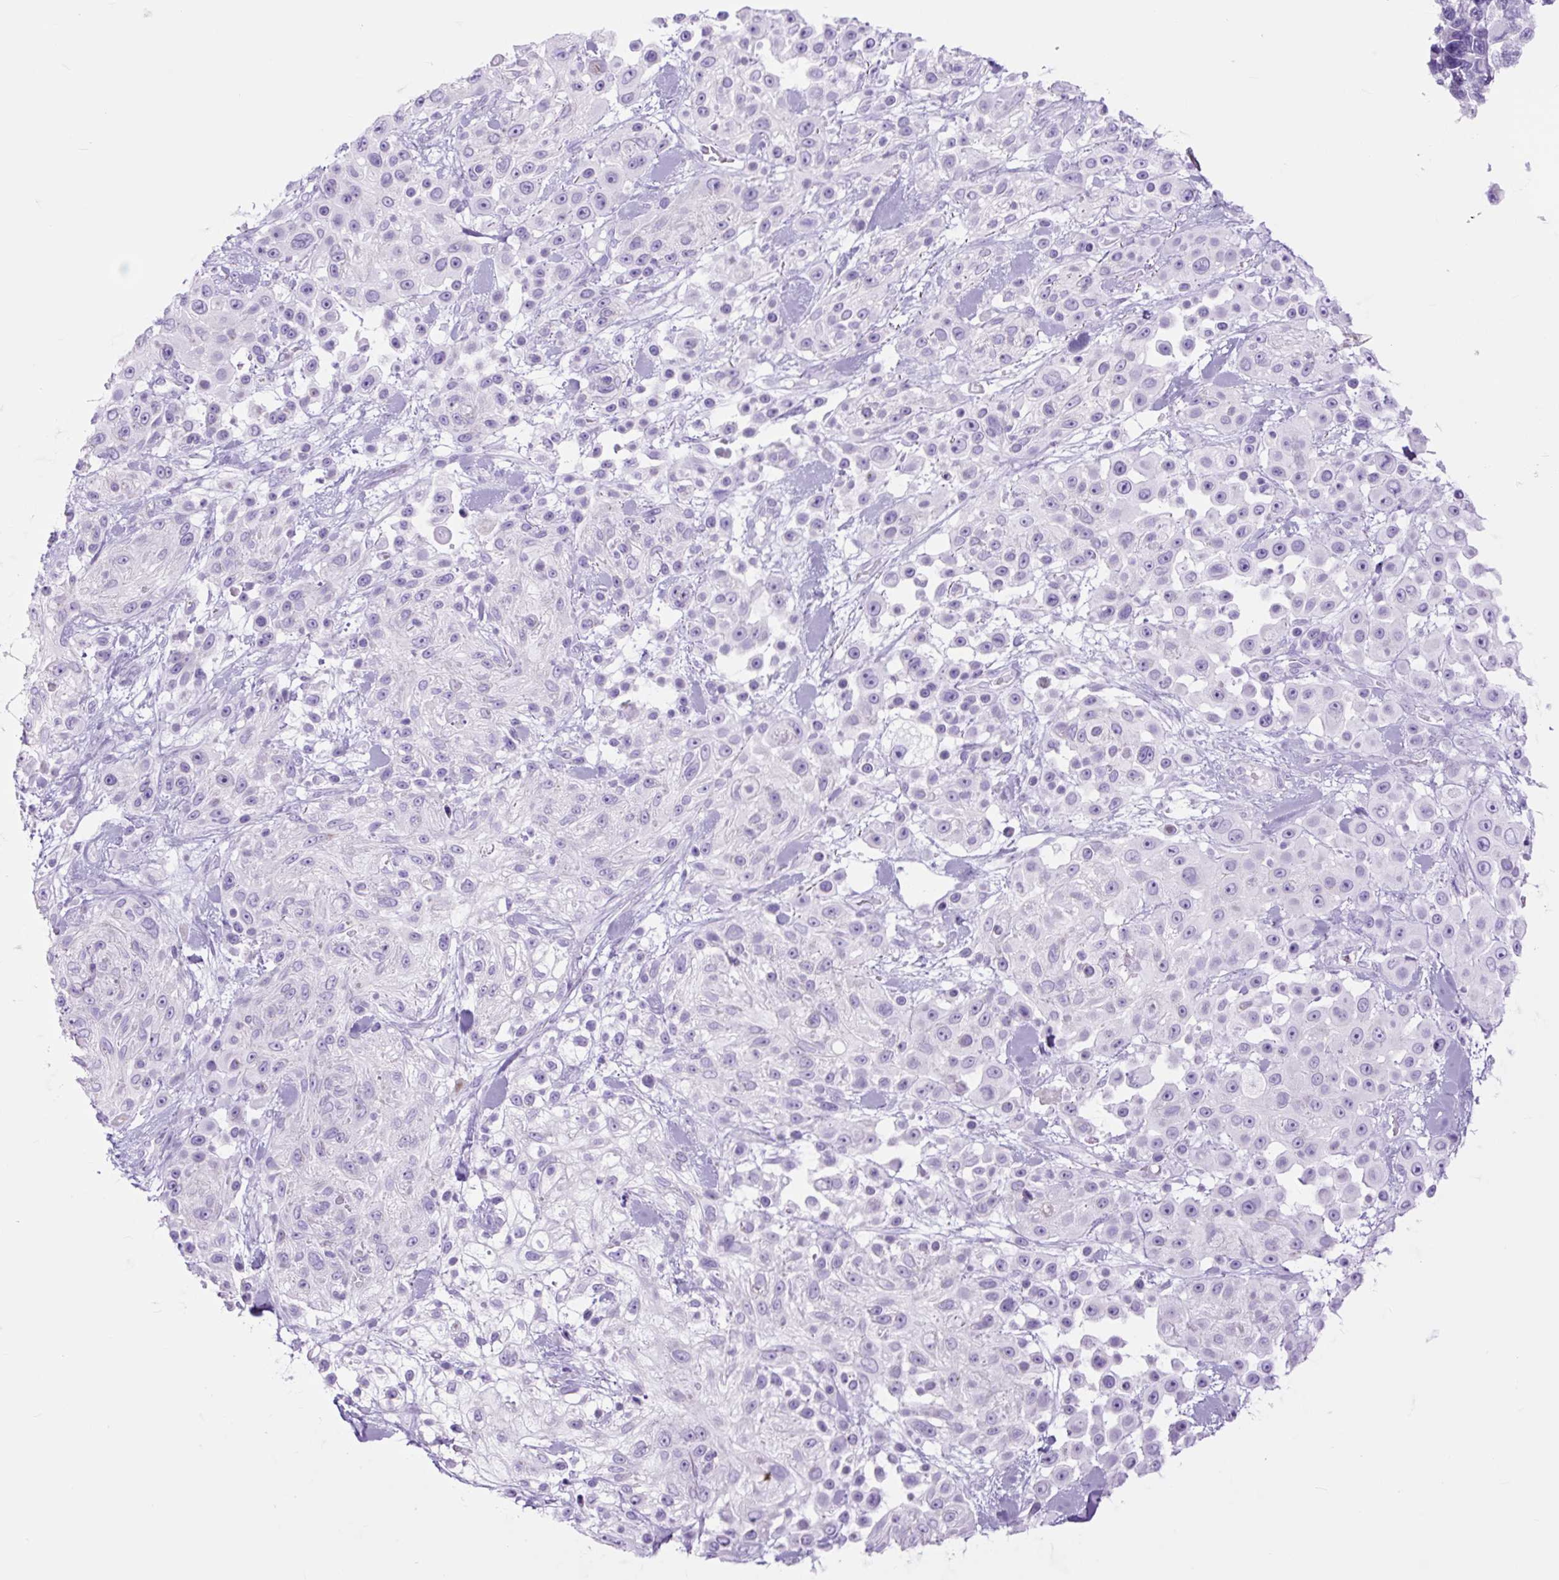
{"staining": {"intensity": "negative", "quantity": "none", "location": "none"}, "tissue": "skin cancer", "cell_type": "Tumor cells", "image_type": "cancer", "snomed": [{"axis": "morphology", "description": "Squamous cell carcinoma, NOS"}, {"axis": "topography", "description": "Skin"}], "caption": "Photomicrograph shows no protein staining in tumor cells of skin cancer tissue.", "gene": "TFF2", "patient": {"sex": "male", "age": 67}}